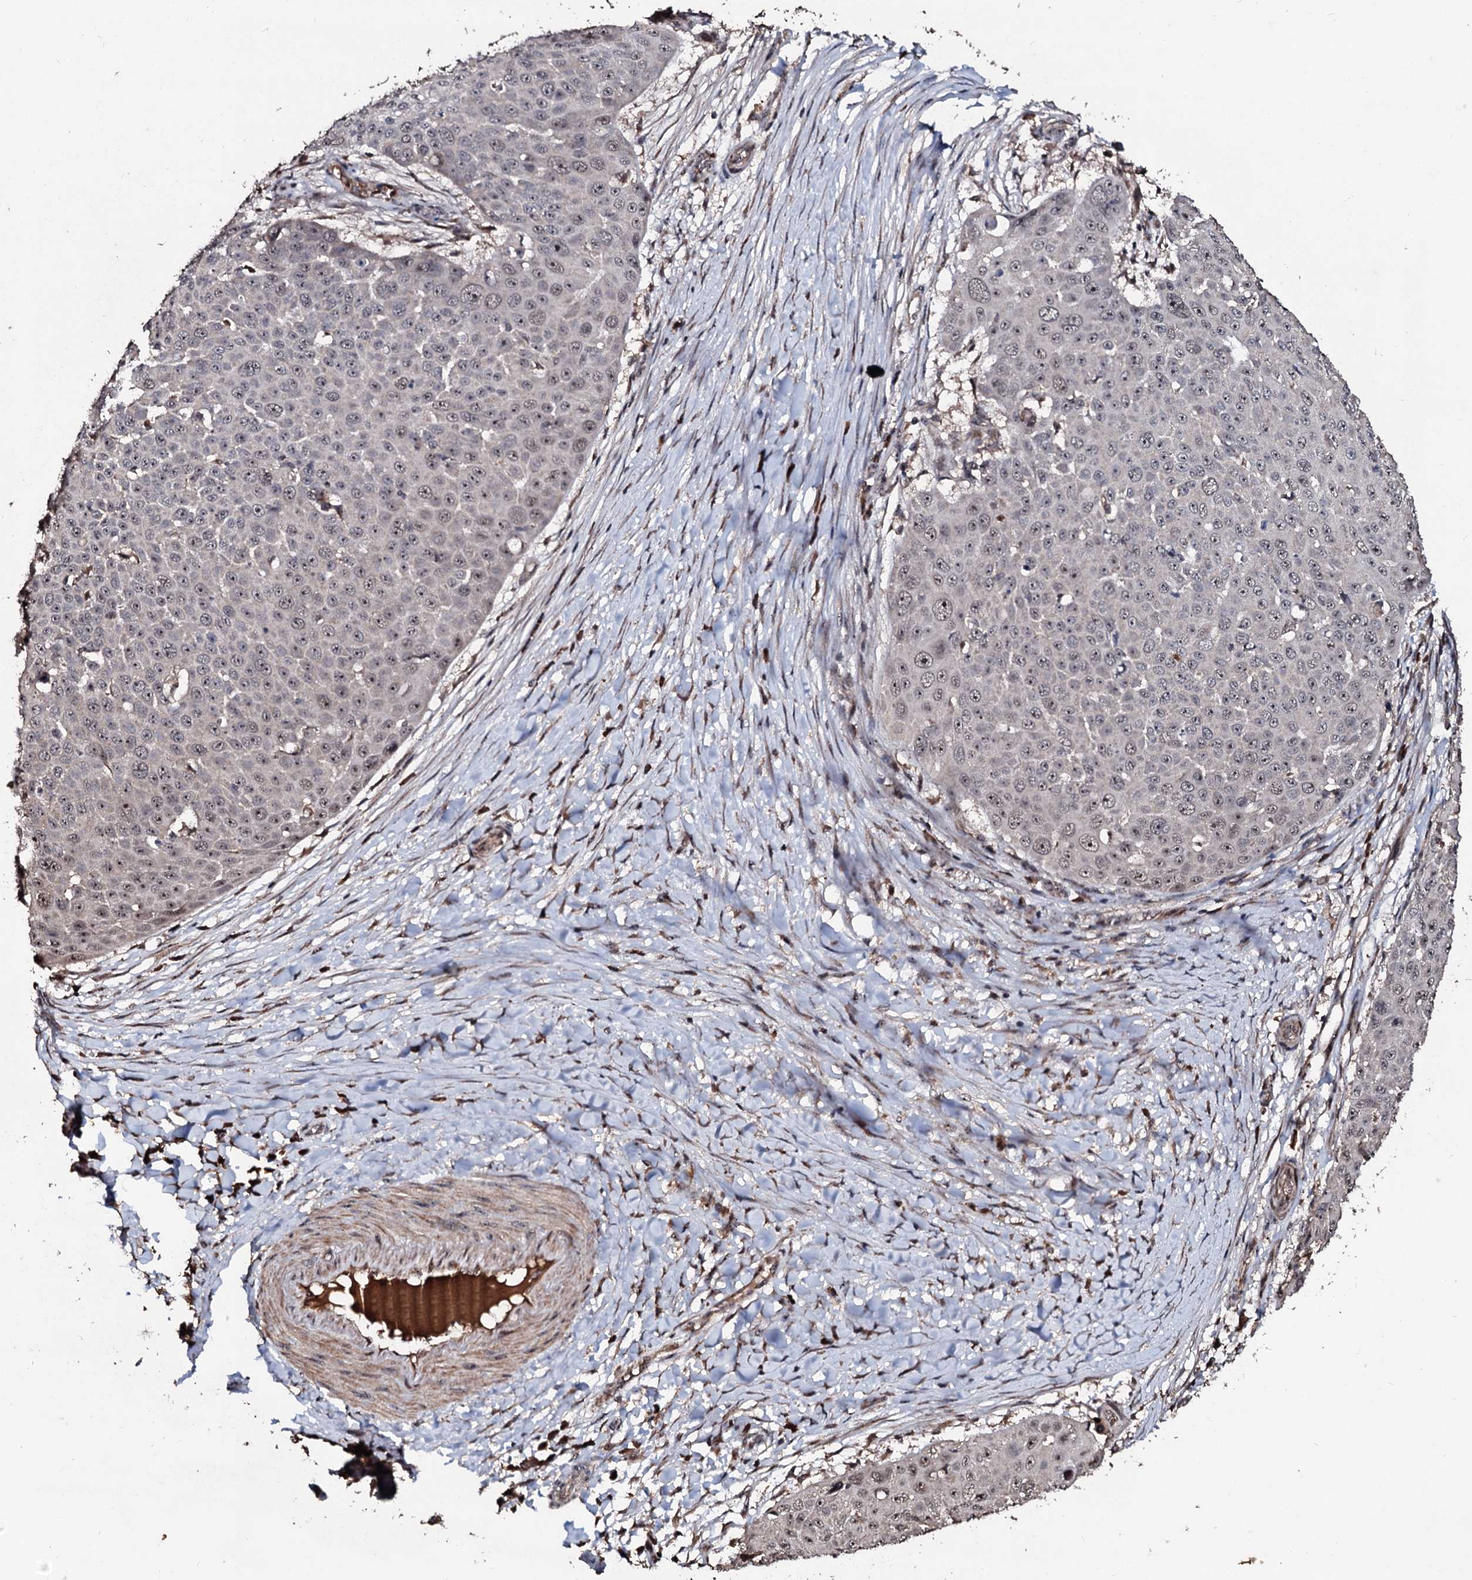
{"staining": {"intensity": "weak", "quantity": "25%-75%", "location": "nuclear"}, "tissue": "skin cancer", "cell_type": "Tumor cells", "image_type": "cancer", "snomed": [{"axis": "morphology", "description": "Squamous cell carcinoma, NOS"}, {"axis": "topography", "description": "Skin"}], "caption": "Immunohistochemical staining of skin cancer displays low levels of weak nuclear protein expression in approximately 25%-75% of tumor cells. The staining was performed using DAB (3,3'-diaminobenzidine) to visualize the protein expression in brown, while the nuclei were stained in blue with hematoxylin (Magnification: 20x).", "gene": "SUPT7L", "patient": {"sex": "male", "age": 71}}